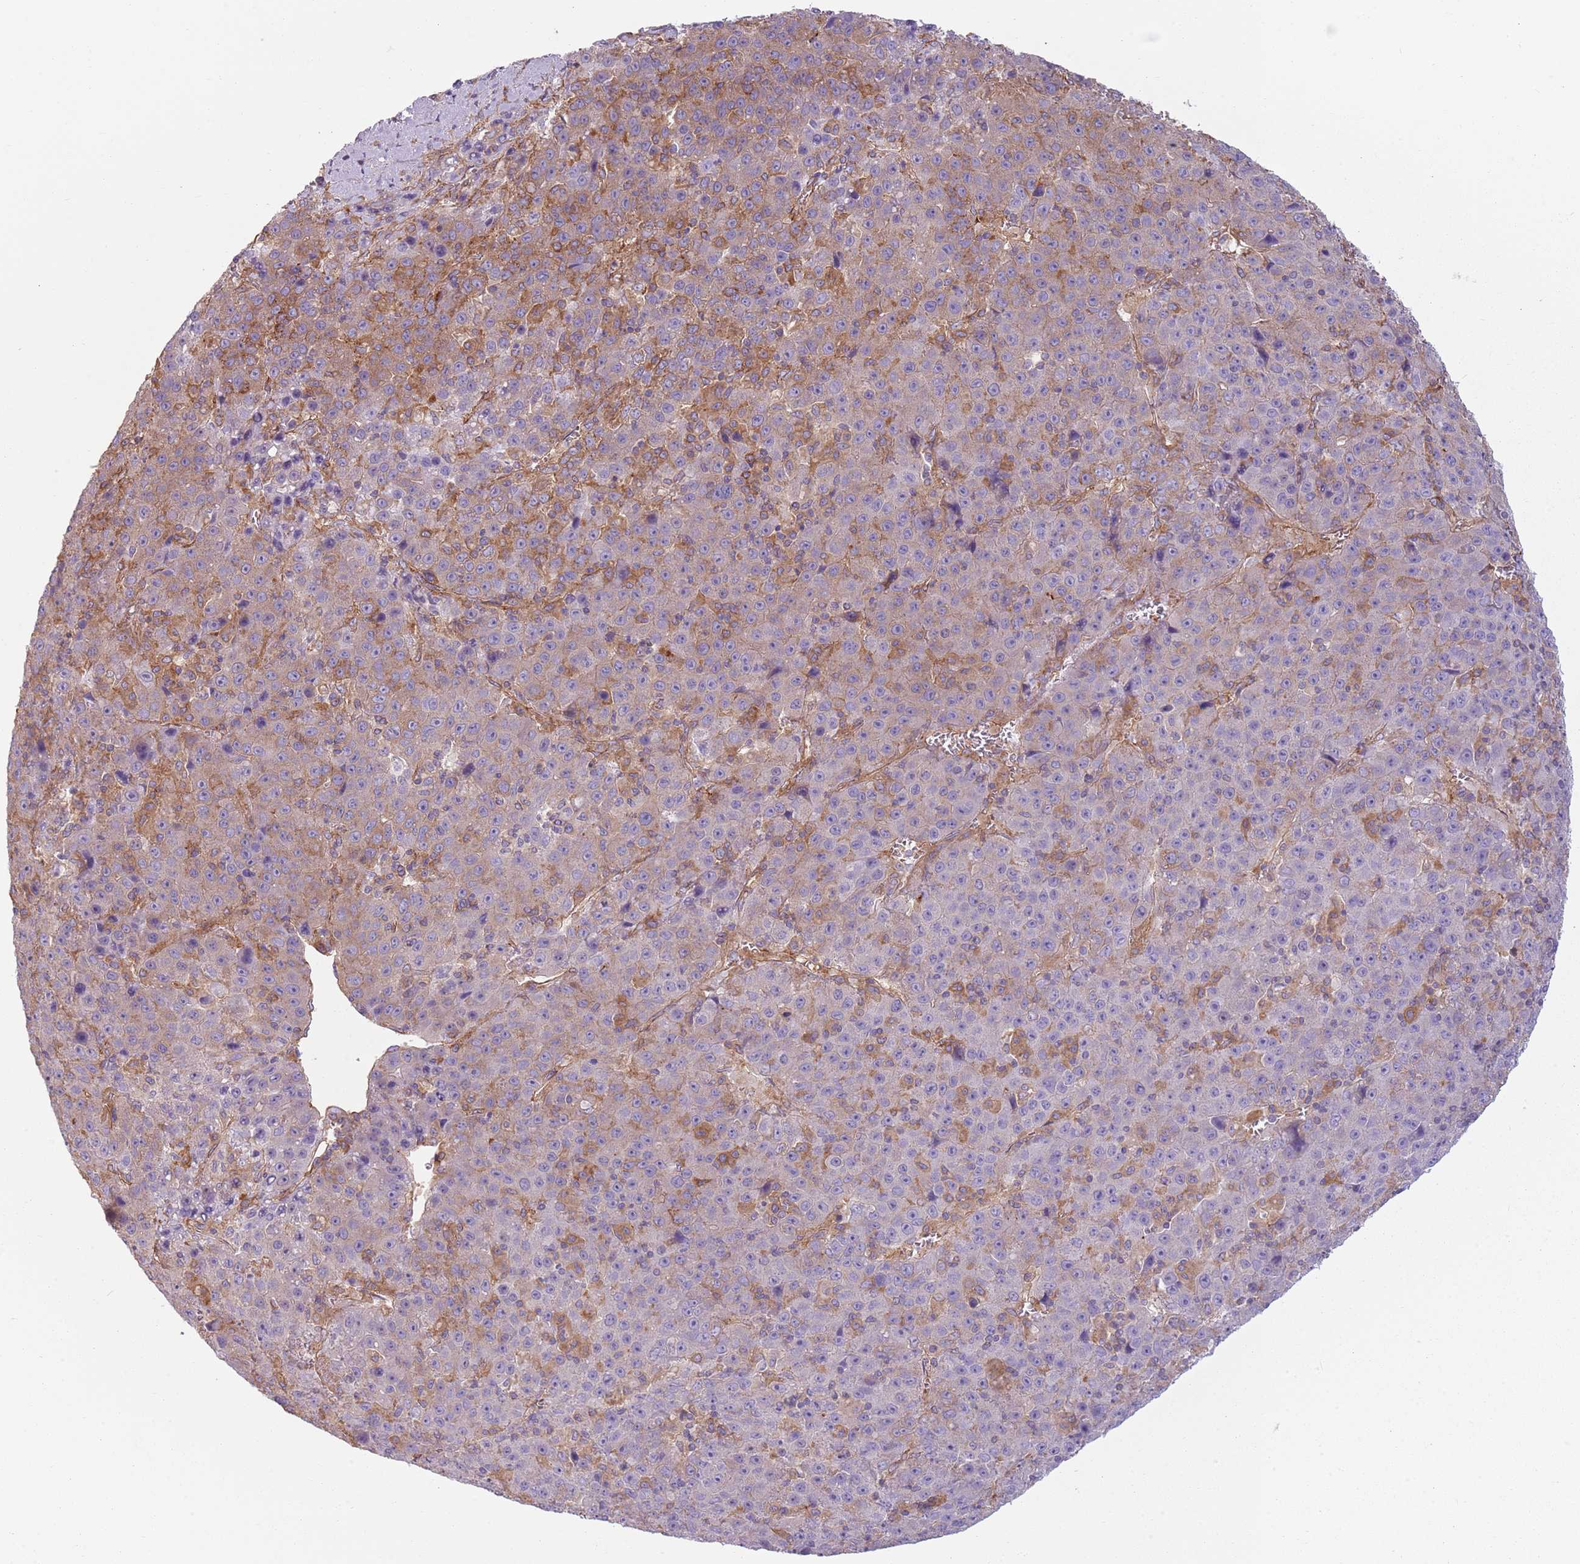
{"staining": {"intensity": "moderate", "quantity": "25%-75%", "location": "cytoplasmic/membranous"}, "tissue": "liver cancer", "cell_type": "Tumor cells", "image_type": "cancer", "snomed": [{"axis": "morphology", "description": "Carcinoma, Hepatocellular, NOS"}, {"axis": "topography", "description": "Liver"}], "caption": "Brown immunohistochemical staining in liver cancer (hepatocellular carcinoma) demonstrates moderate cytoplasmic/membranous positivity in about 25%-75% of tumor cells.", "gene": "SNX1", "patient": {"sex": "female", "age": 53}}